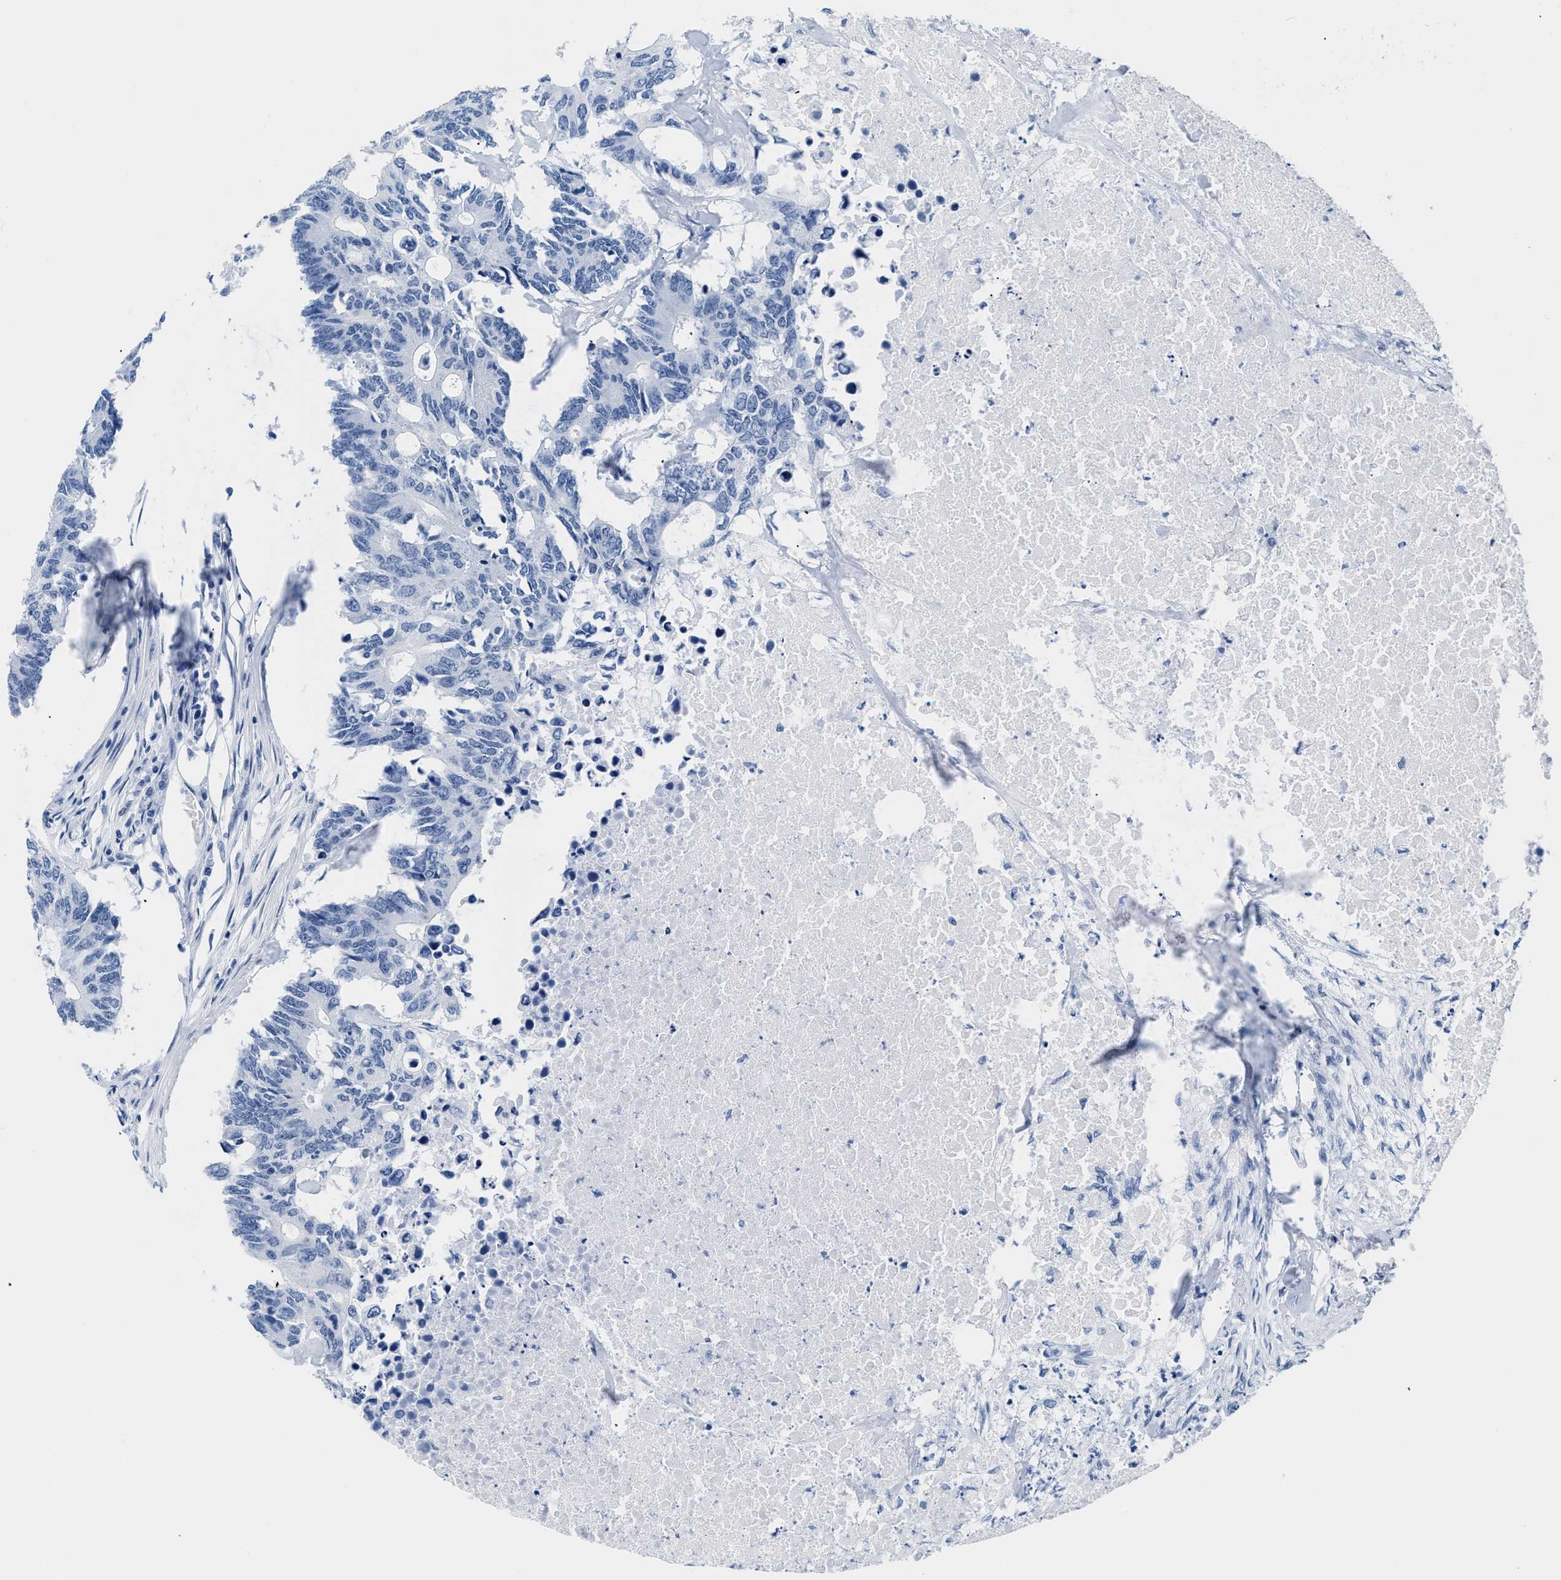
{"staining": {"intensity": "negative", "quantity": "none", "location": "none"}, "tissue": "colorectal cancer", "cell_type": "Tumor cells", "image_type": "cancer", "snomed": [{"axis": "morphology", "description": "Adenocarcinoma, NOS"}, {"axis": "topography", "description": "Colon"}], "caption": "Immunohistochemical staining of human adenocarcinoma (colorectal) demonstrates no significant staining in tumor cells.", "gene": "CTBP1", "patient": {"sex": "male", "age": 71}}